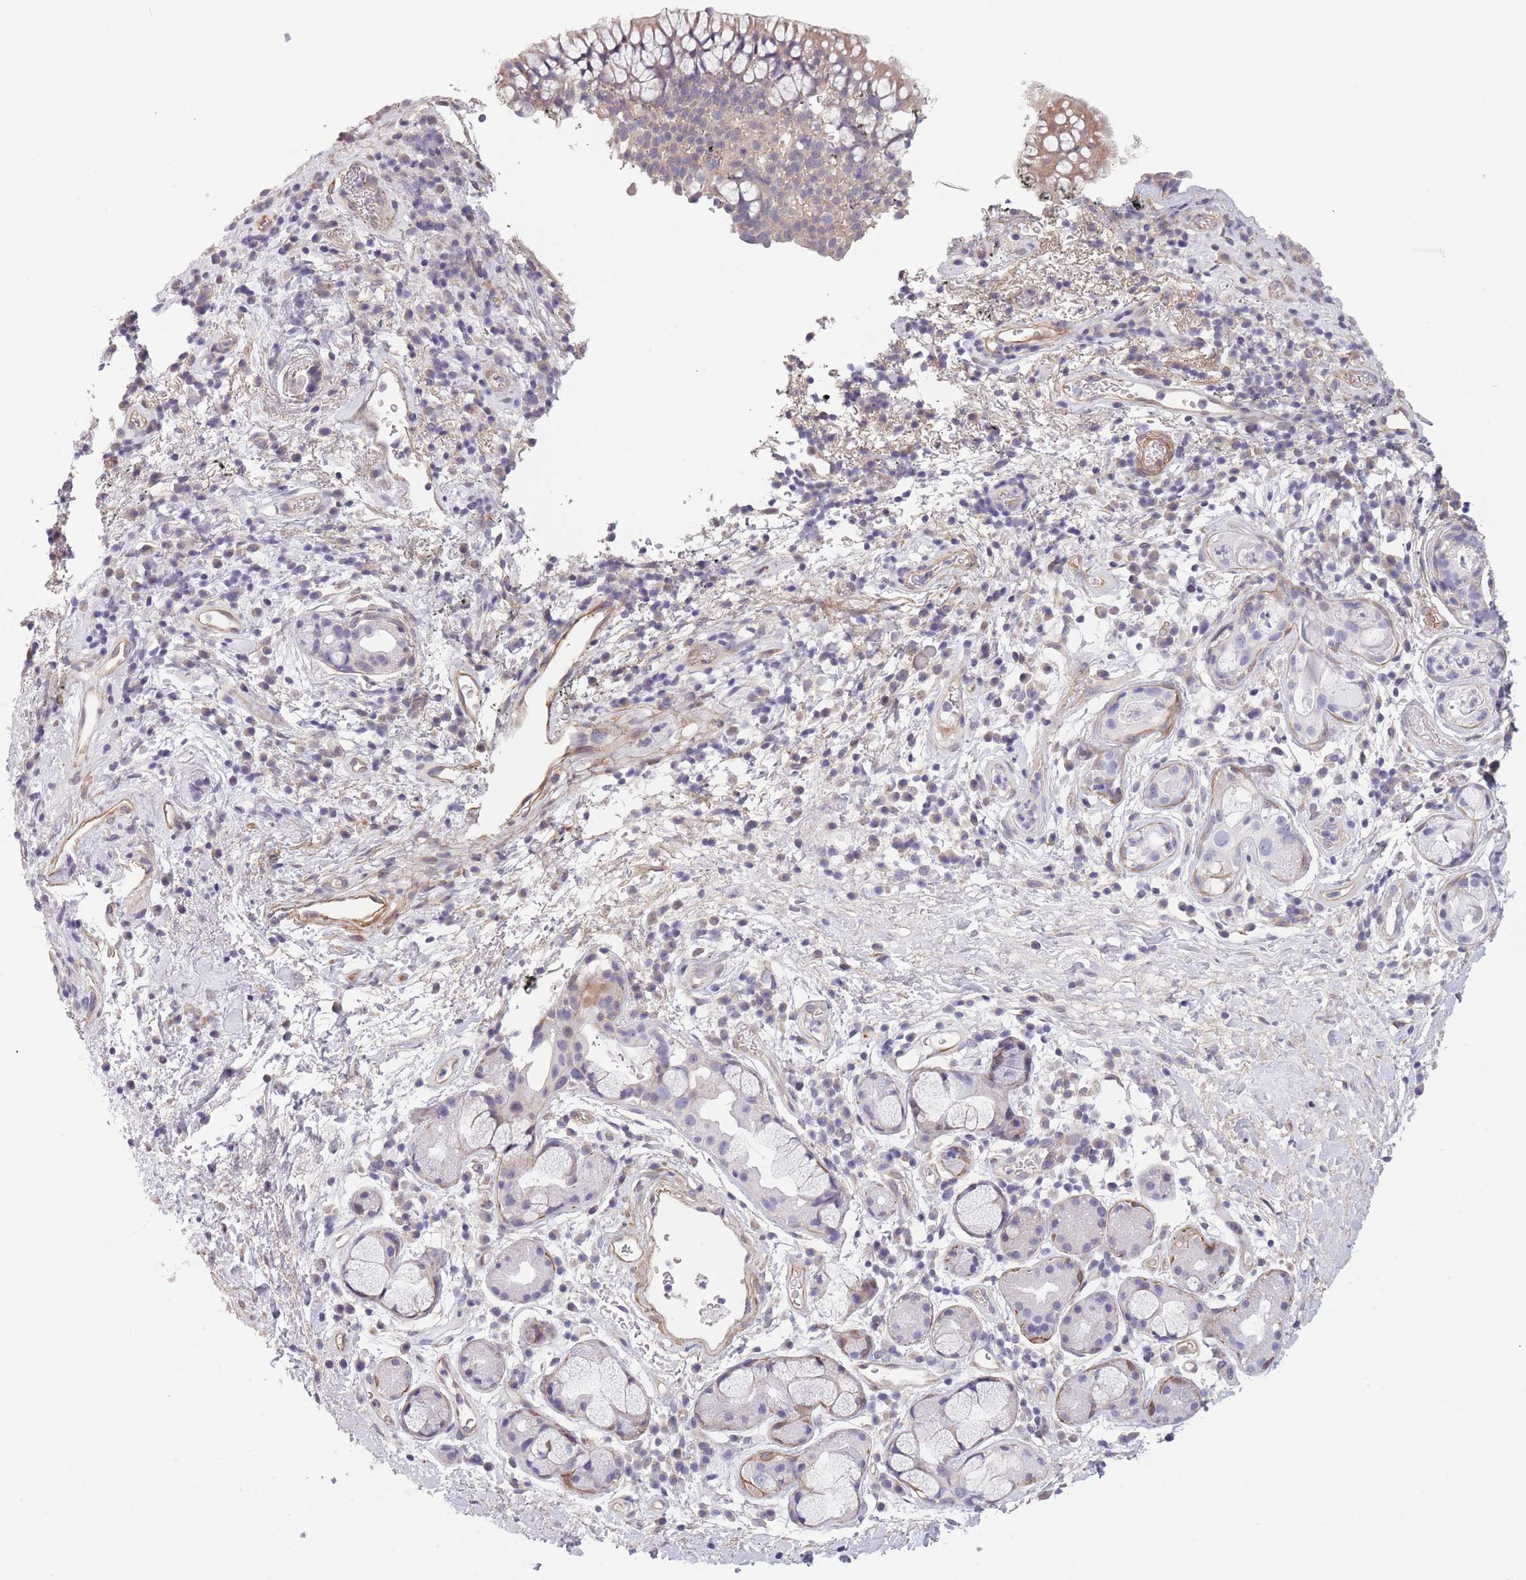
{"staining": {"intensity": "weak", "quantity": "<25%", "location": "cytoplasmic/membranous"}, "tissue": "nasopharynx", "cell_type": "Respiratory epithelial cells", "image_type": "normal", "snomed": [{"axis": "morphology", "description": "Normal tissue, NOS"}, {"axis": "morphology", "description": "Squamous cell carcinoma, NOS"}, {"axis": "topography", "description": "Nasopharynx"}, {"axis": "topography", "description": "Head-Neck"}], "caption": "The photomicrograph demonstrates no significant positivity in respiratory epithelial cells of nasopharynx.", "gene": "SLC7A6", "patient": {"sex": "male", "age": 85}}